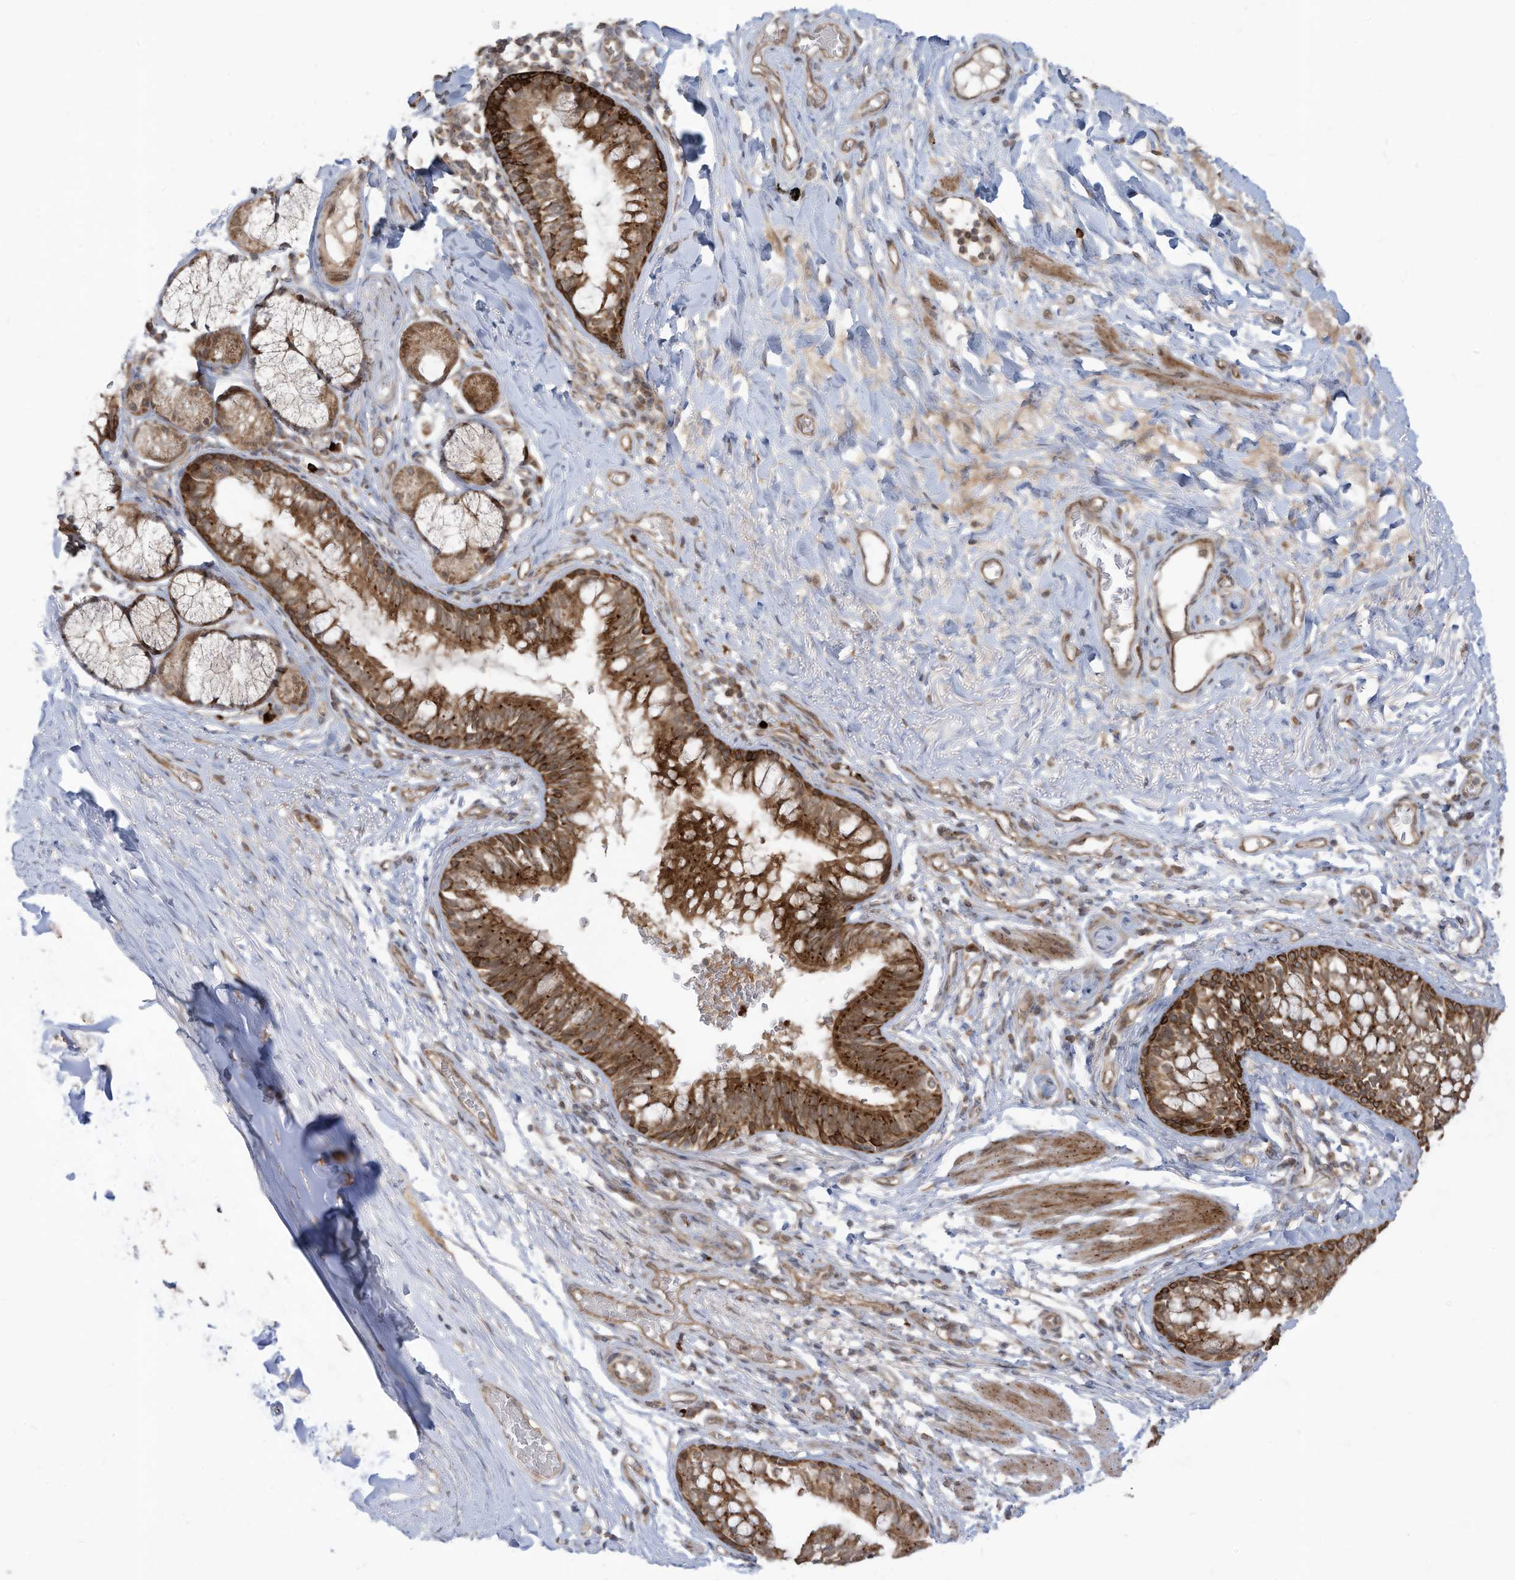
{"staining": {"intensity": "strong", "quantity": ">75%", "location": "cytoplasmic/membranous"}, "tissue": "bronchus", "cell_type": "Respiratory epithelial cells", "image_type": "normal", "snomed": [{"axis": "morphology", "description": "Normal tissue, NOS"}, {"axis": "topography", "description": "Cartilage tissue"}, {"axis": "topography", "description": "Bronchus"}], "caption": "Immunohistochemistry photomicrograph of benign human bronchus stained for a protein (brown), which shows high levels of strong cytoplasmic/membranous expression in about >75% of respiratory epithelial cells.", "gene": "TRIM67", "patient": {"sex": "female", "age": 36}}